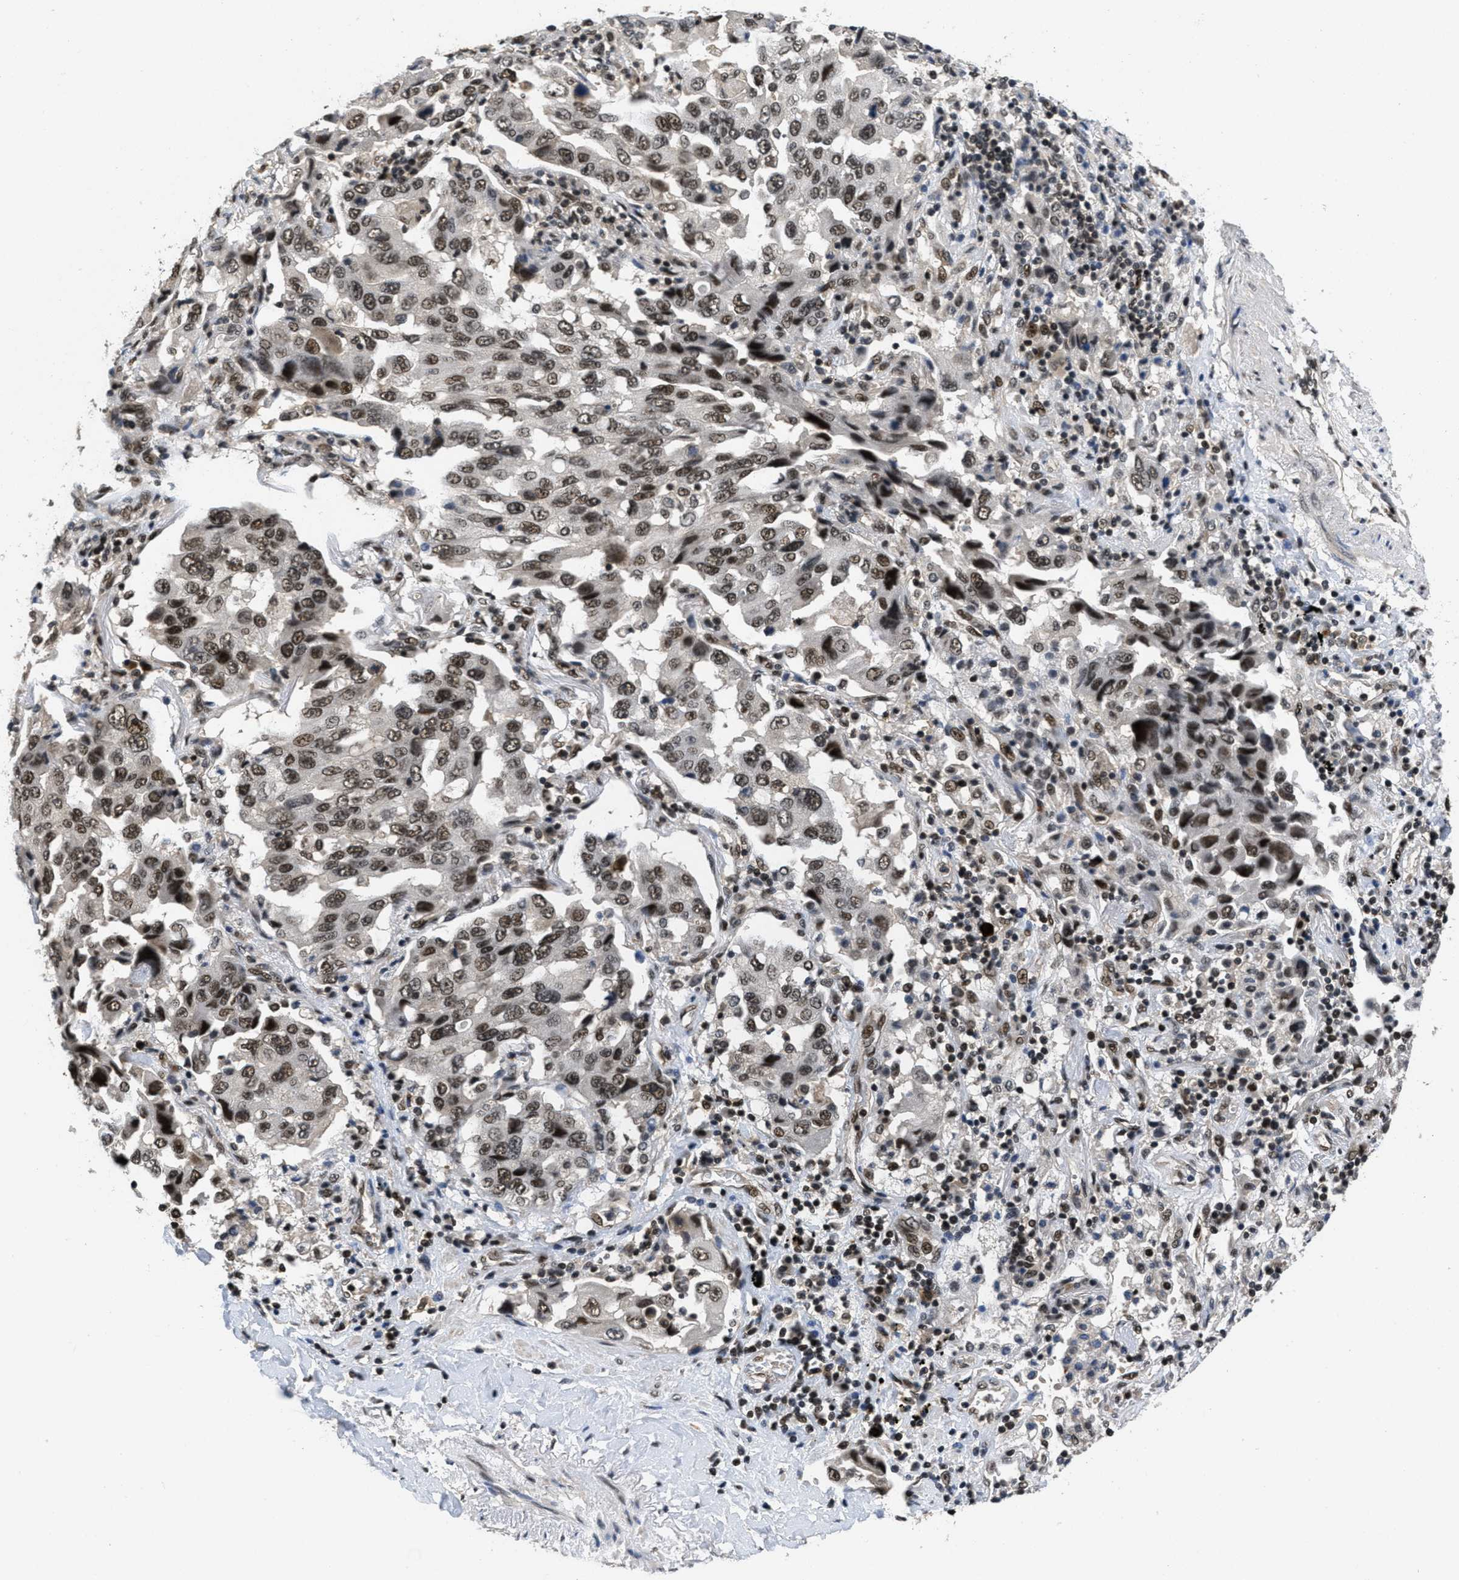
{"staining": {"intensity": "strong", "quantity": ">75%", "location": "nuclear"}, "tissue": "lung cancer", "cell_type": "Tumor cells", "image_type": "cancer", "snomed": [{"axis": "morphology", "description": "Adenocarcinoma, NOS"}, {"axis": "topography", "description": "Lung"}], "caption": "About >75% of tumor cells in lung adenocarcinoma display strong nuclear protein expression as visualized by brown immunohistochemical staining.", "gene": "CUL4B", "patient": {"sex": "female", "age": 65}}